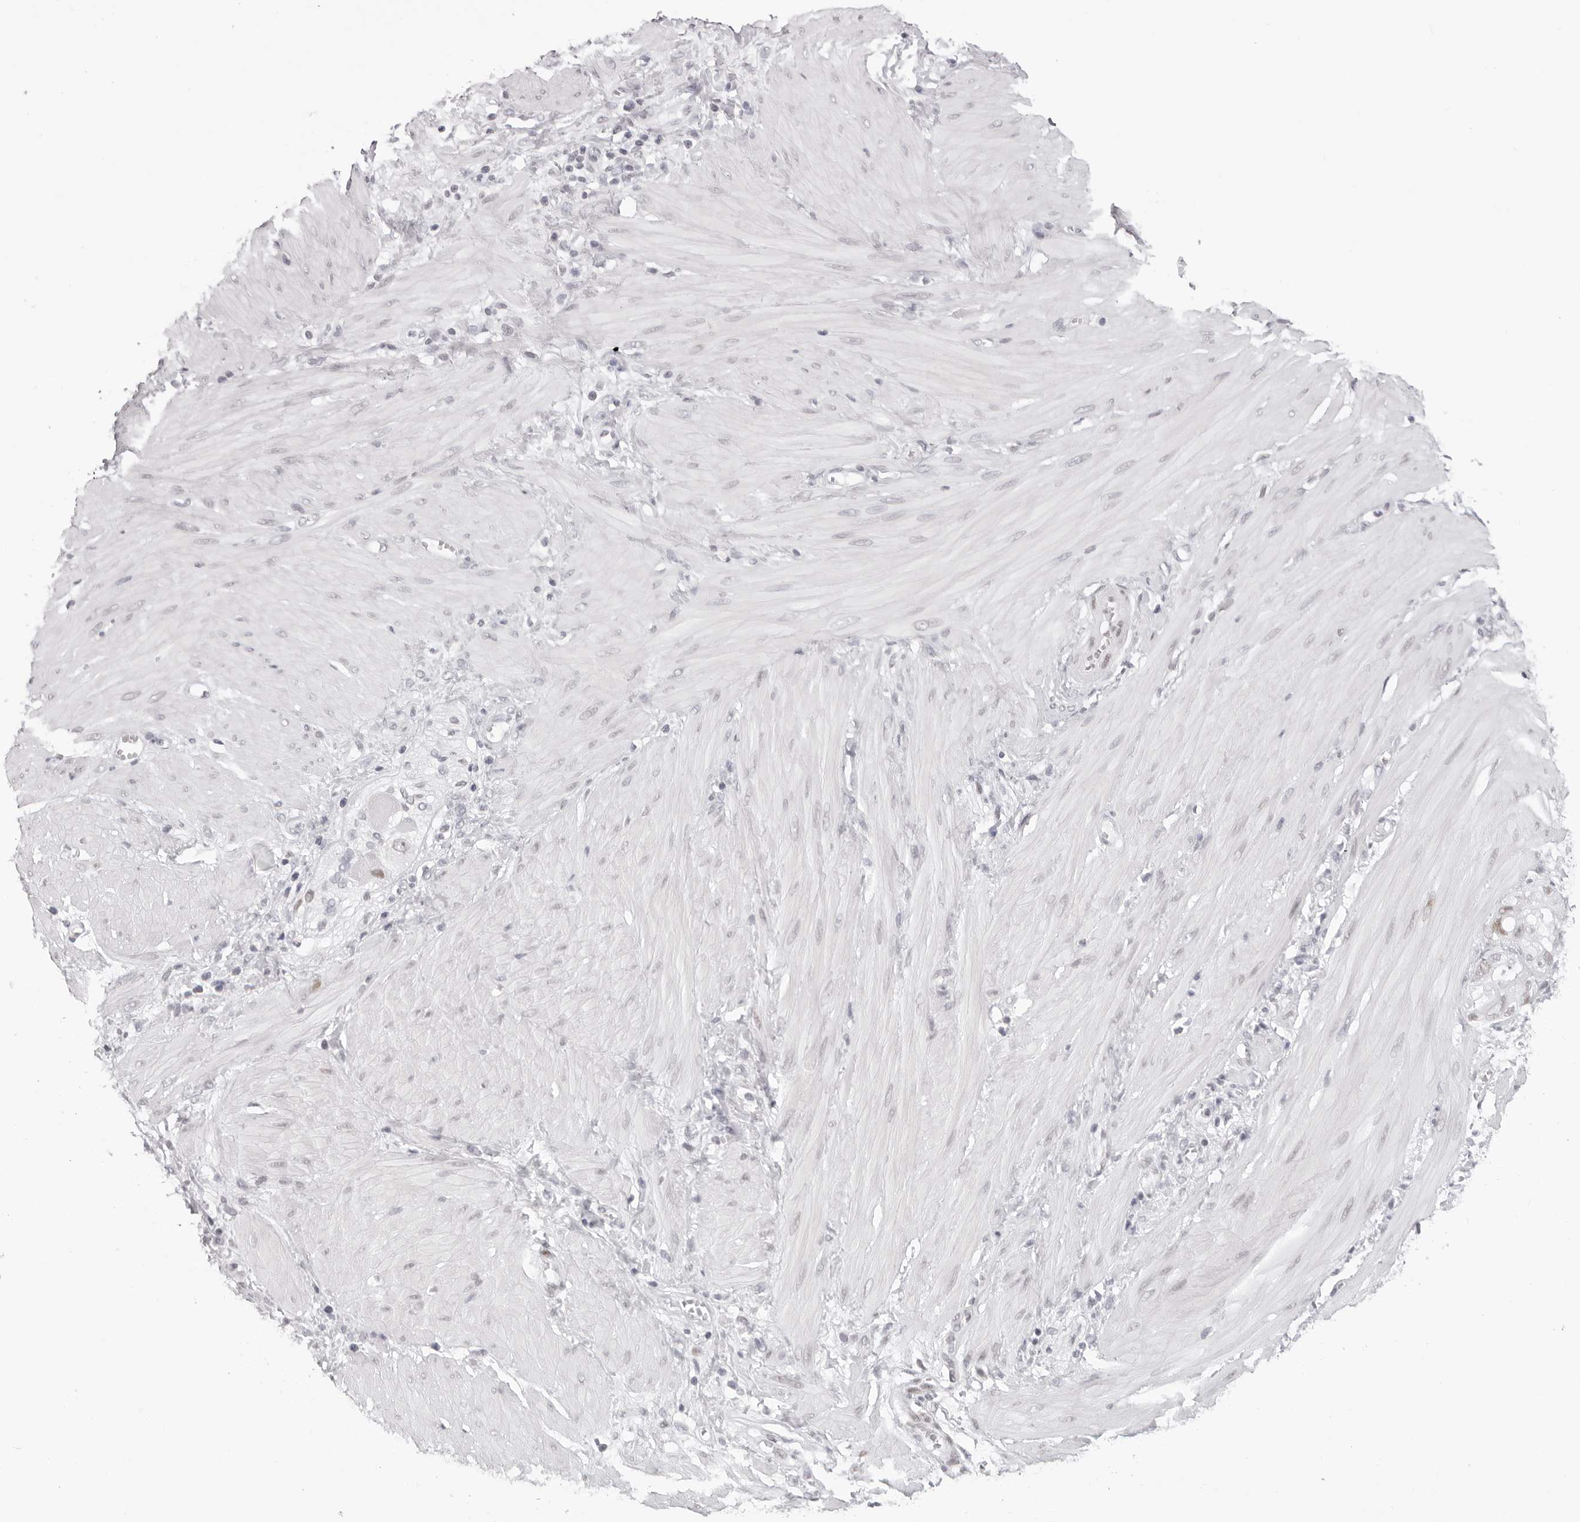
{"staining": {"intensity": "negative", "quantity": "none", "location": "none"}, "tissue": "stomach cancer", "cell_type": "Tumor cells", "image_type": "cancer", "snomed": [{"axis": "morphology", "description": "Adenocarcinoma, NOS"}, {"axis": "topography", "description": "Stomach"}, {"axis": "topography", "description": "Stomach, lower"}], "caption": "IHC histopathology image of stomach adenocarcinoma stained for a protein (brown), which demonstrates no staining in tumor cells.", "gene": "MAFK", "patient": {"sex": "female", "age": 48}}